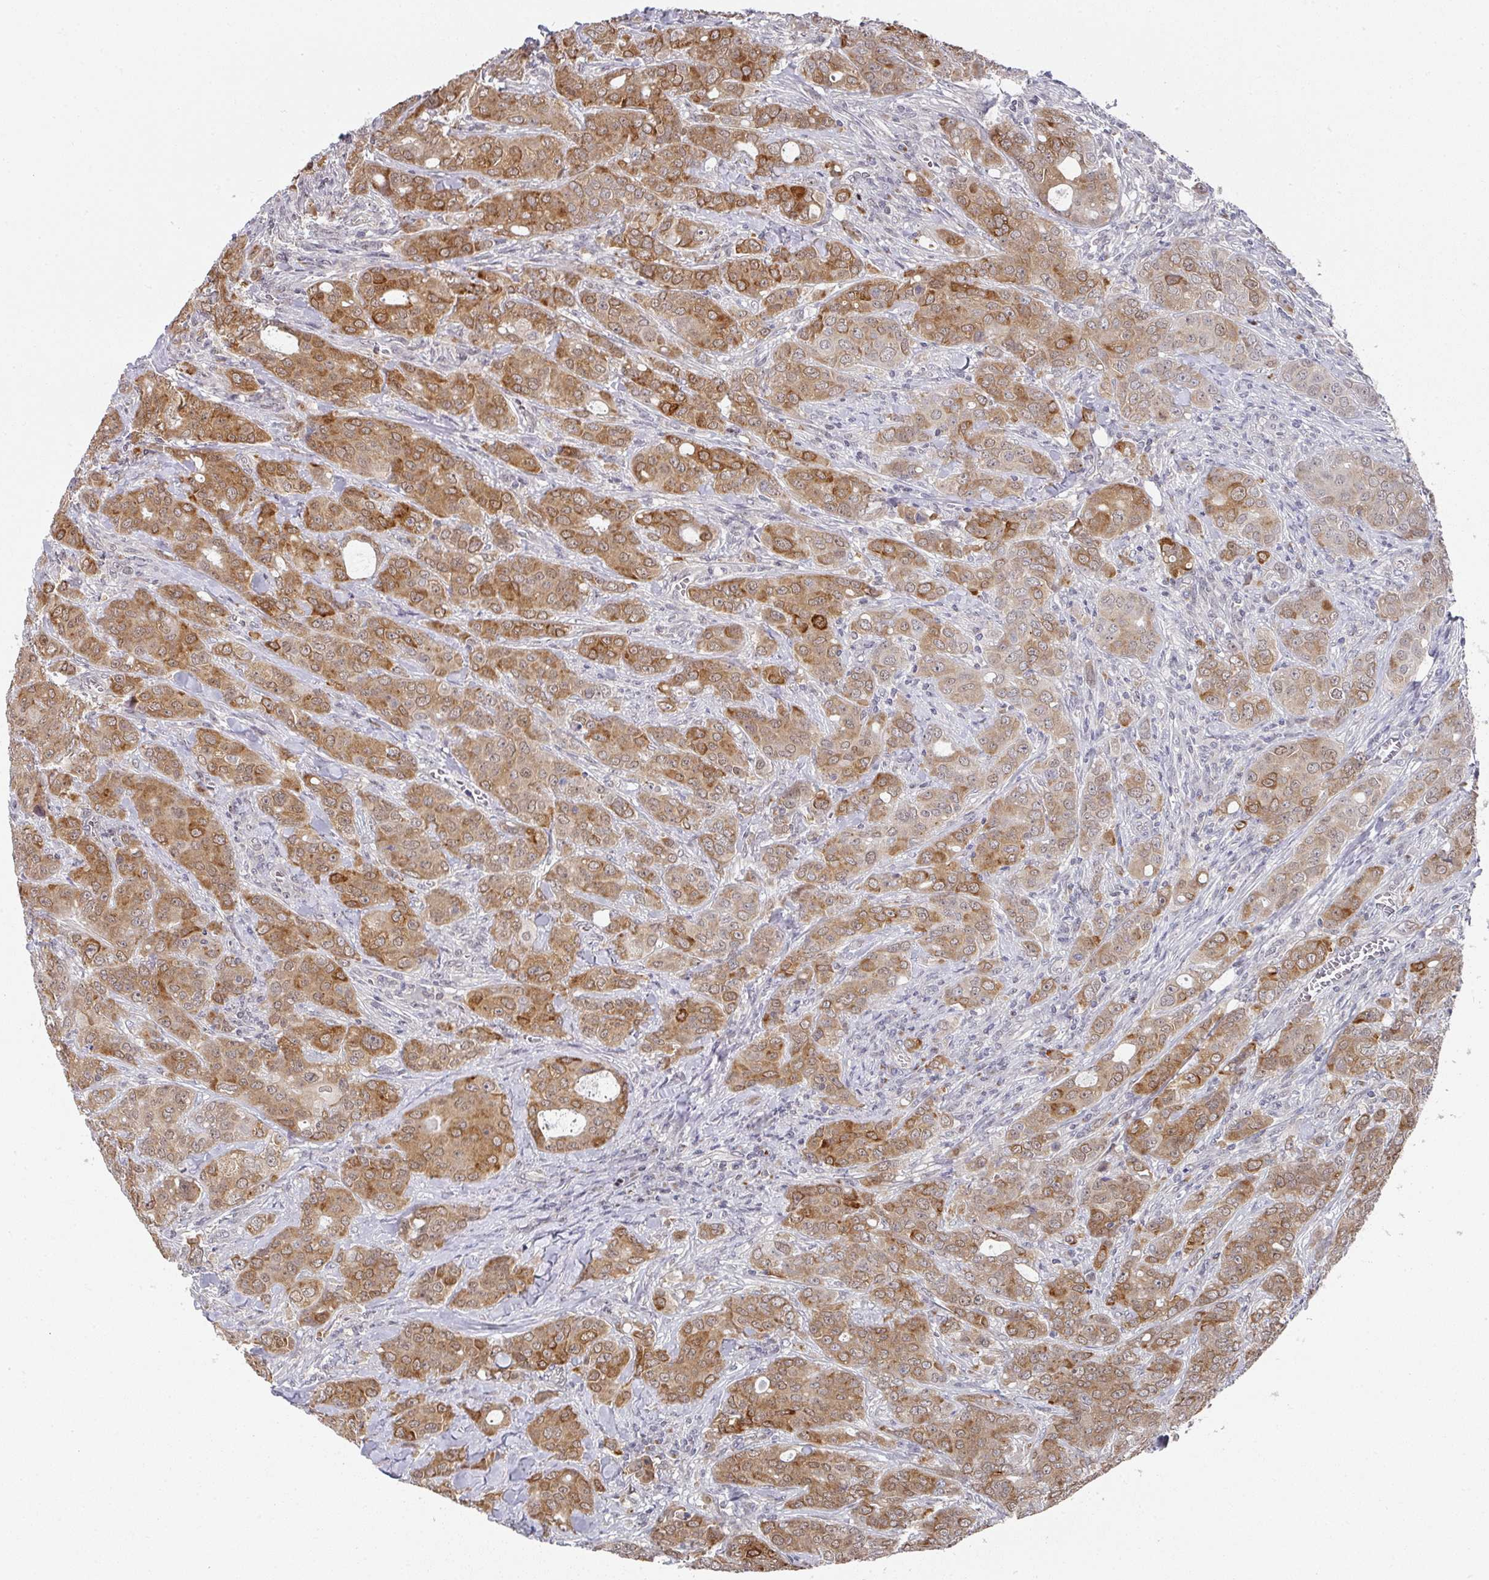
{"staining": {"intensity": "moderate", "quantity": ">75%", "location": "cytoplasmic/membranous"}, "tissue": "breast cancer", "cell_type": "Tumor cells", "image_type": "cancer", "snomed": [{"axis": "morphology", "description": "Duct carcinoma"}, {"axis": "topography", "description": "Breast"}], "caption": "Immunohistochemical staining of human intraductal carcinoma (breast) reveals medium levels of moderate cytoplasmic/membranous protein expression in about >75% of tumor cells.", "gene": "C18orf25", "patient": {"sex": "female", "age": 43}}